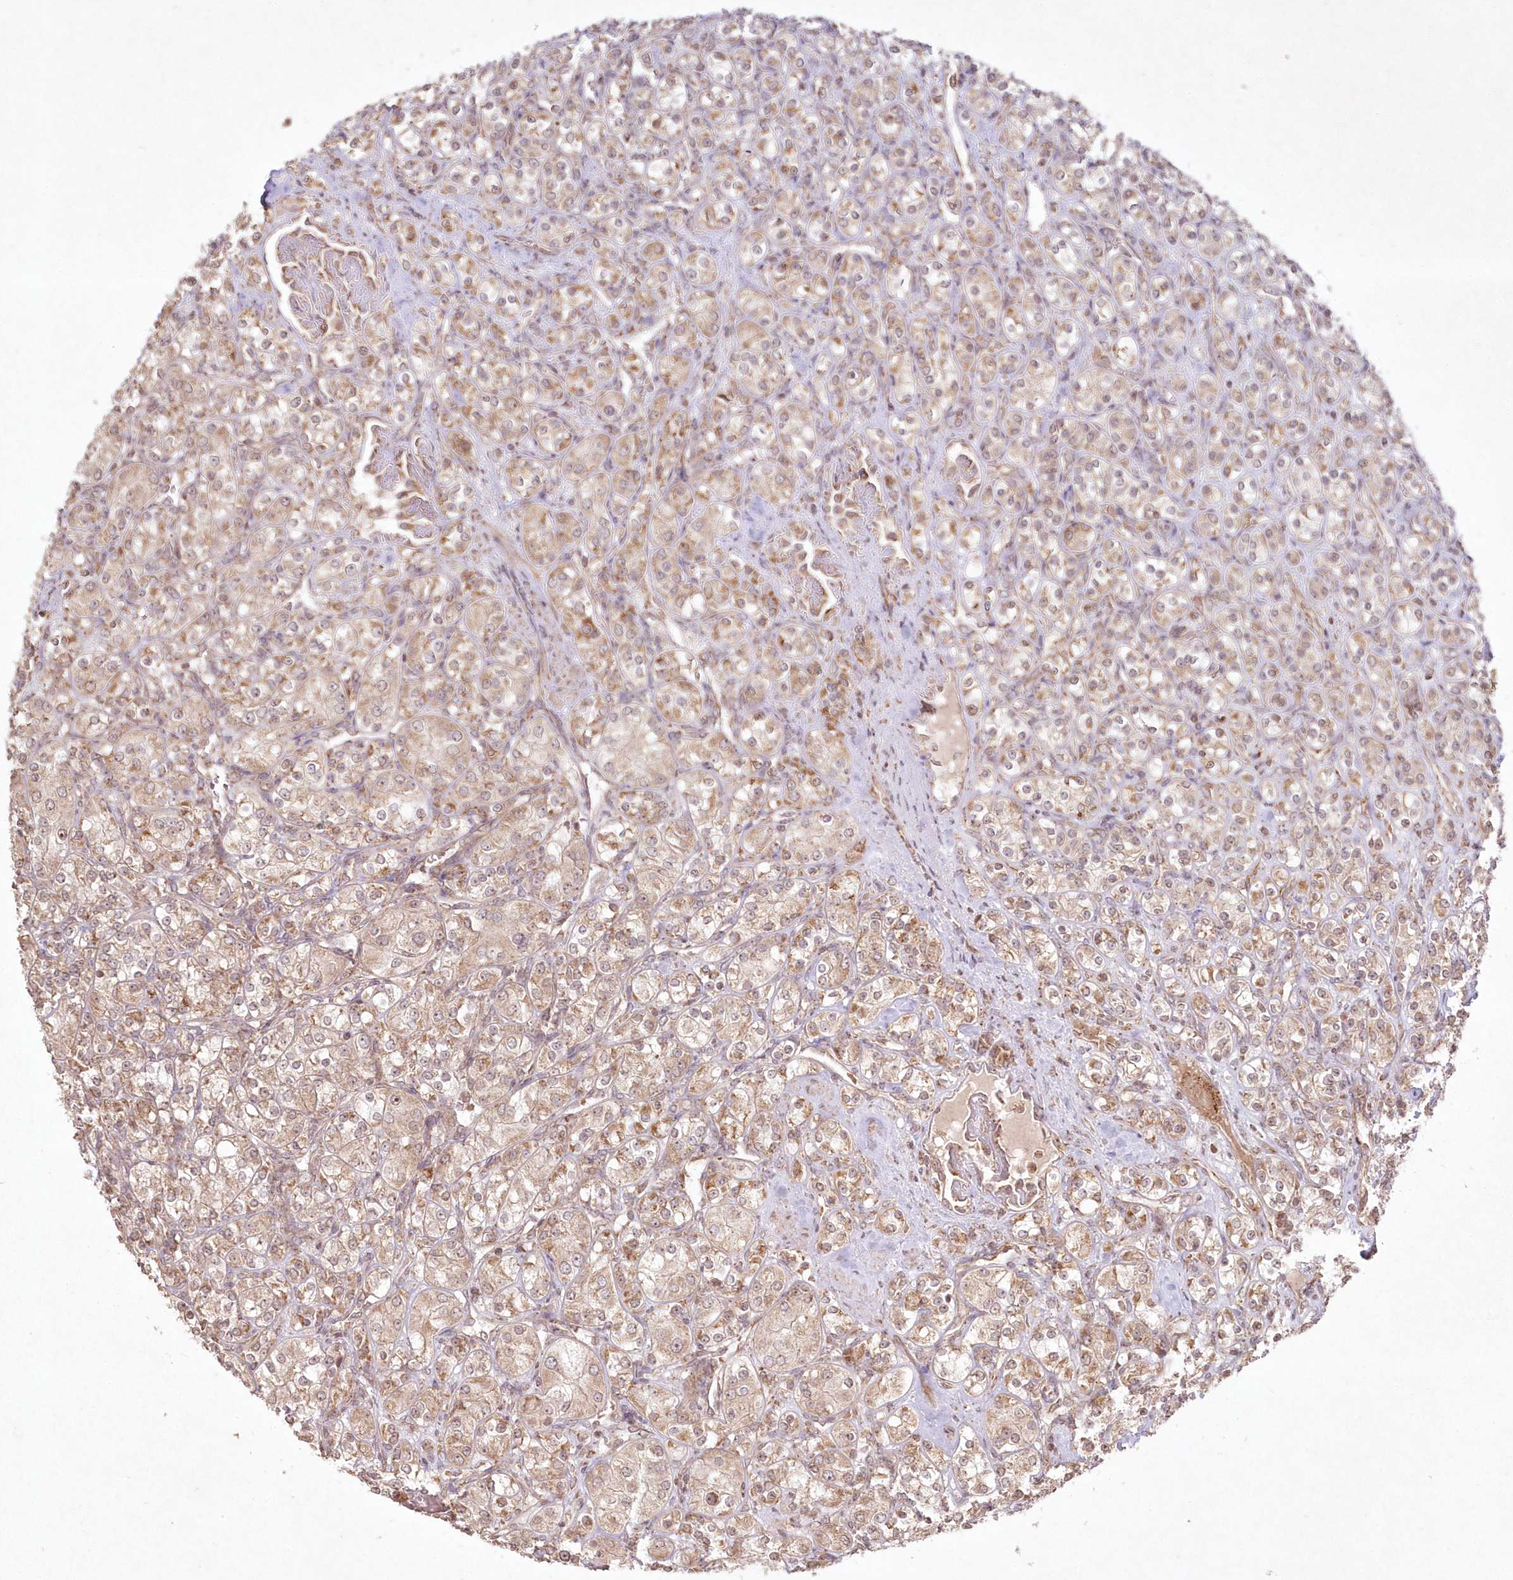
{"staining": {"intensity": "moderate", "quantity": "25%-75%", "location": "cytoplasmic/membranous"}, "tissue": "renal cancer", "cell_type": "Tumor cells", "image_type": "cancer", "snomed": [{"axis": "morphology", "description": "Adenocarcinoma, NOS"}, {"axis": "topography", "description": "Kidney"}], "caption": "Immunohistochemistry (DAB) staining of renal adenocarcinoma displays moderate cytoplasmic/membranous protein staining in approximately 25%-75% of tumor cells.", "gene": "LRPPRC", "patient": {"sex": "male", "age": 77}}